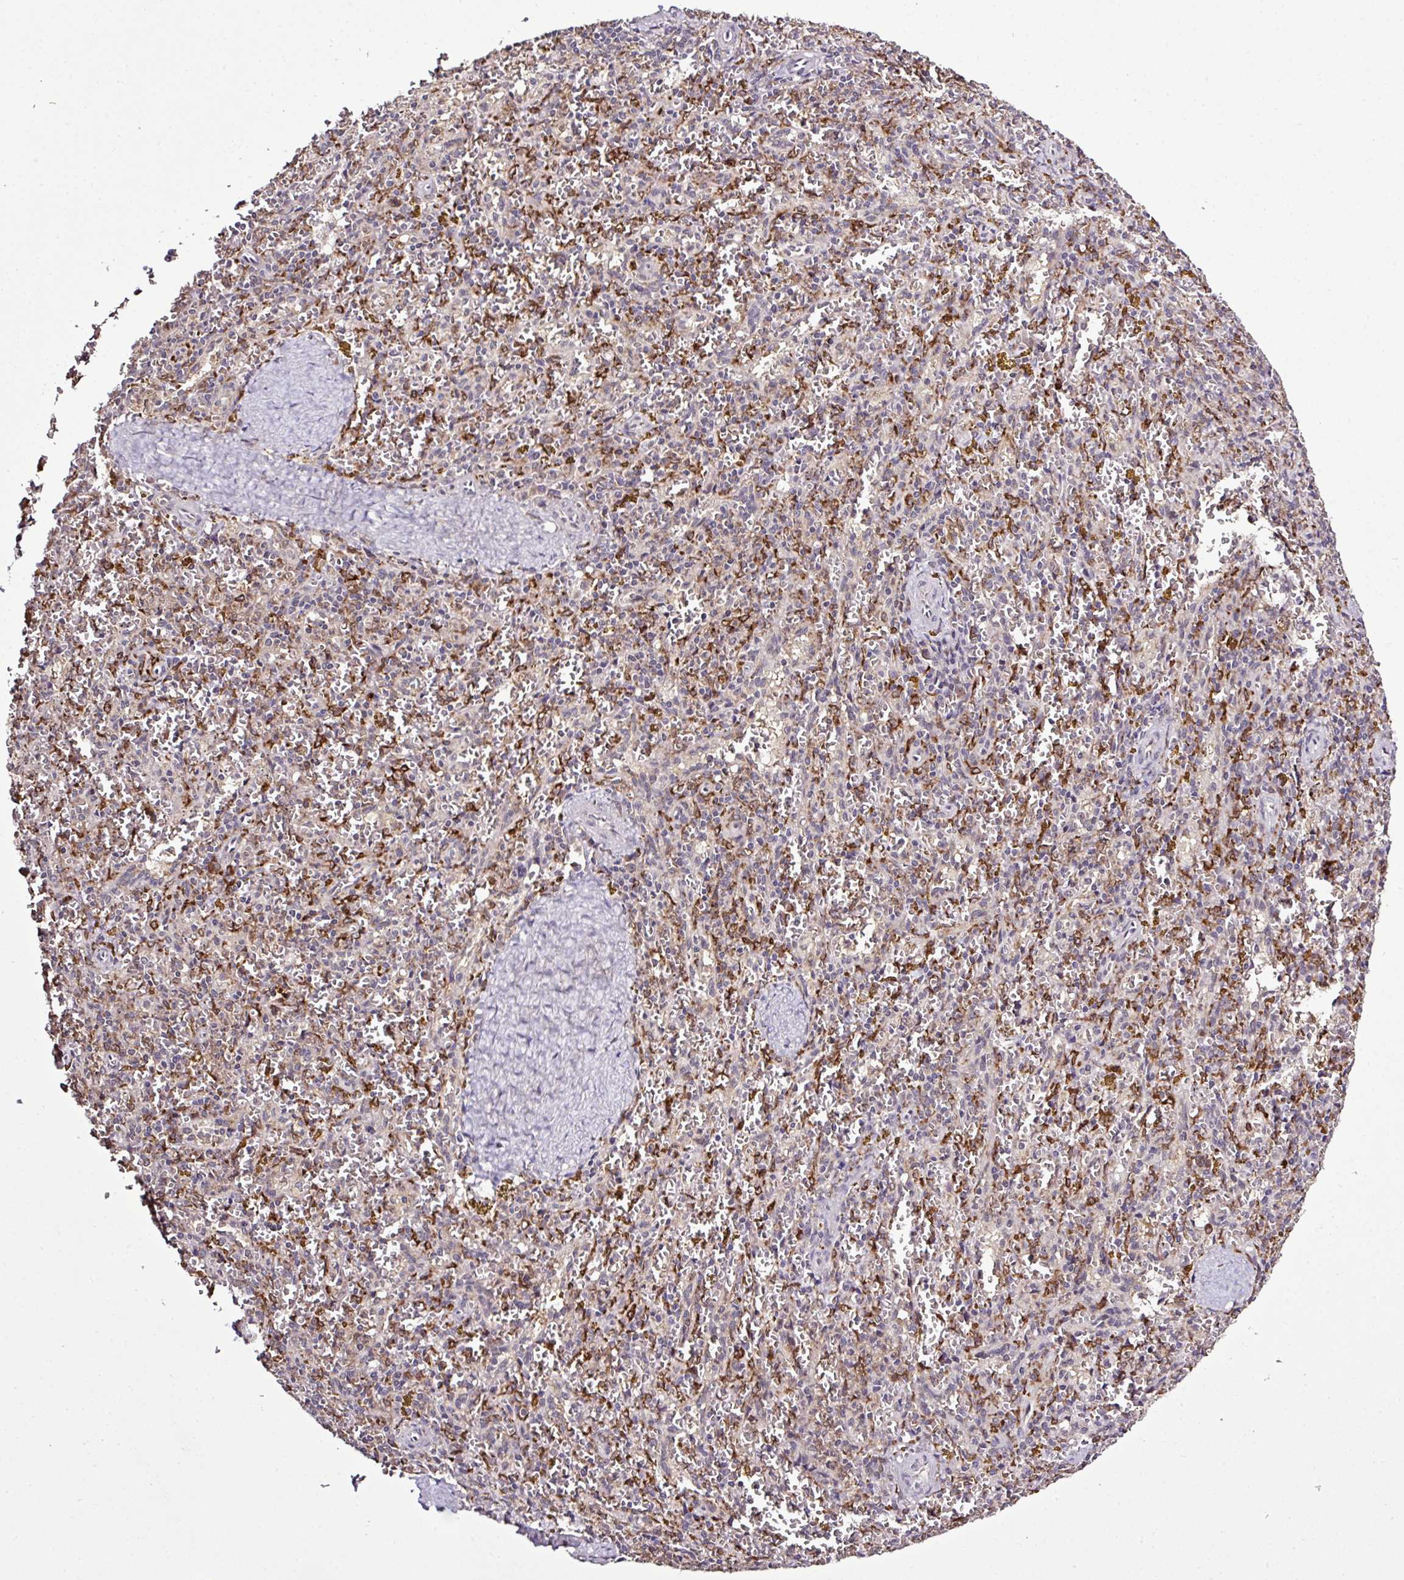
{"staining": {"intensity": "negative", "quantity": "none", "location": "none"}, "tissue": "spleen", "cell_type": "Cells in red pulp", "image_type": "normal", "snomed": [{"axis": "morphology", "description": "Normal tissue, NOS"}, {"axis": "topography", "description": "Spleen"}], "caption": "DAB immunohistochemical staining of normal spleen demonstrates no significant positivity in cells in red pulp.", "gene": "SMCO4", "patient": {"sex": "male", "age": 57}}